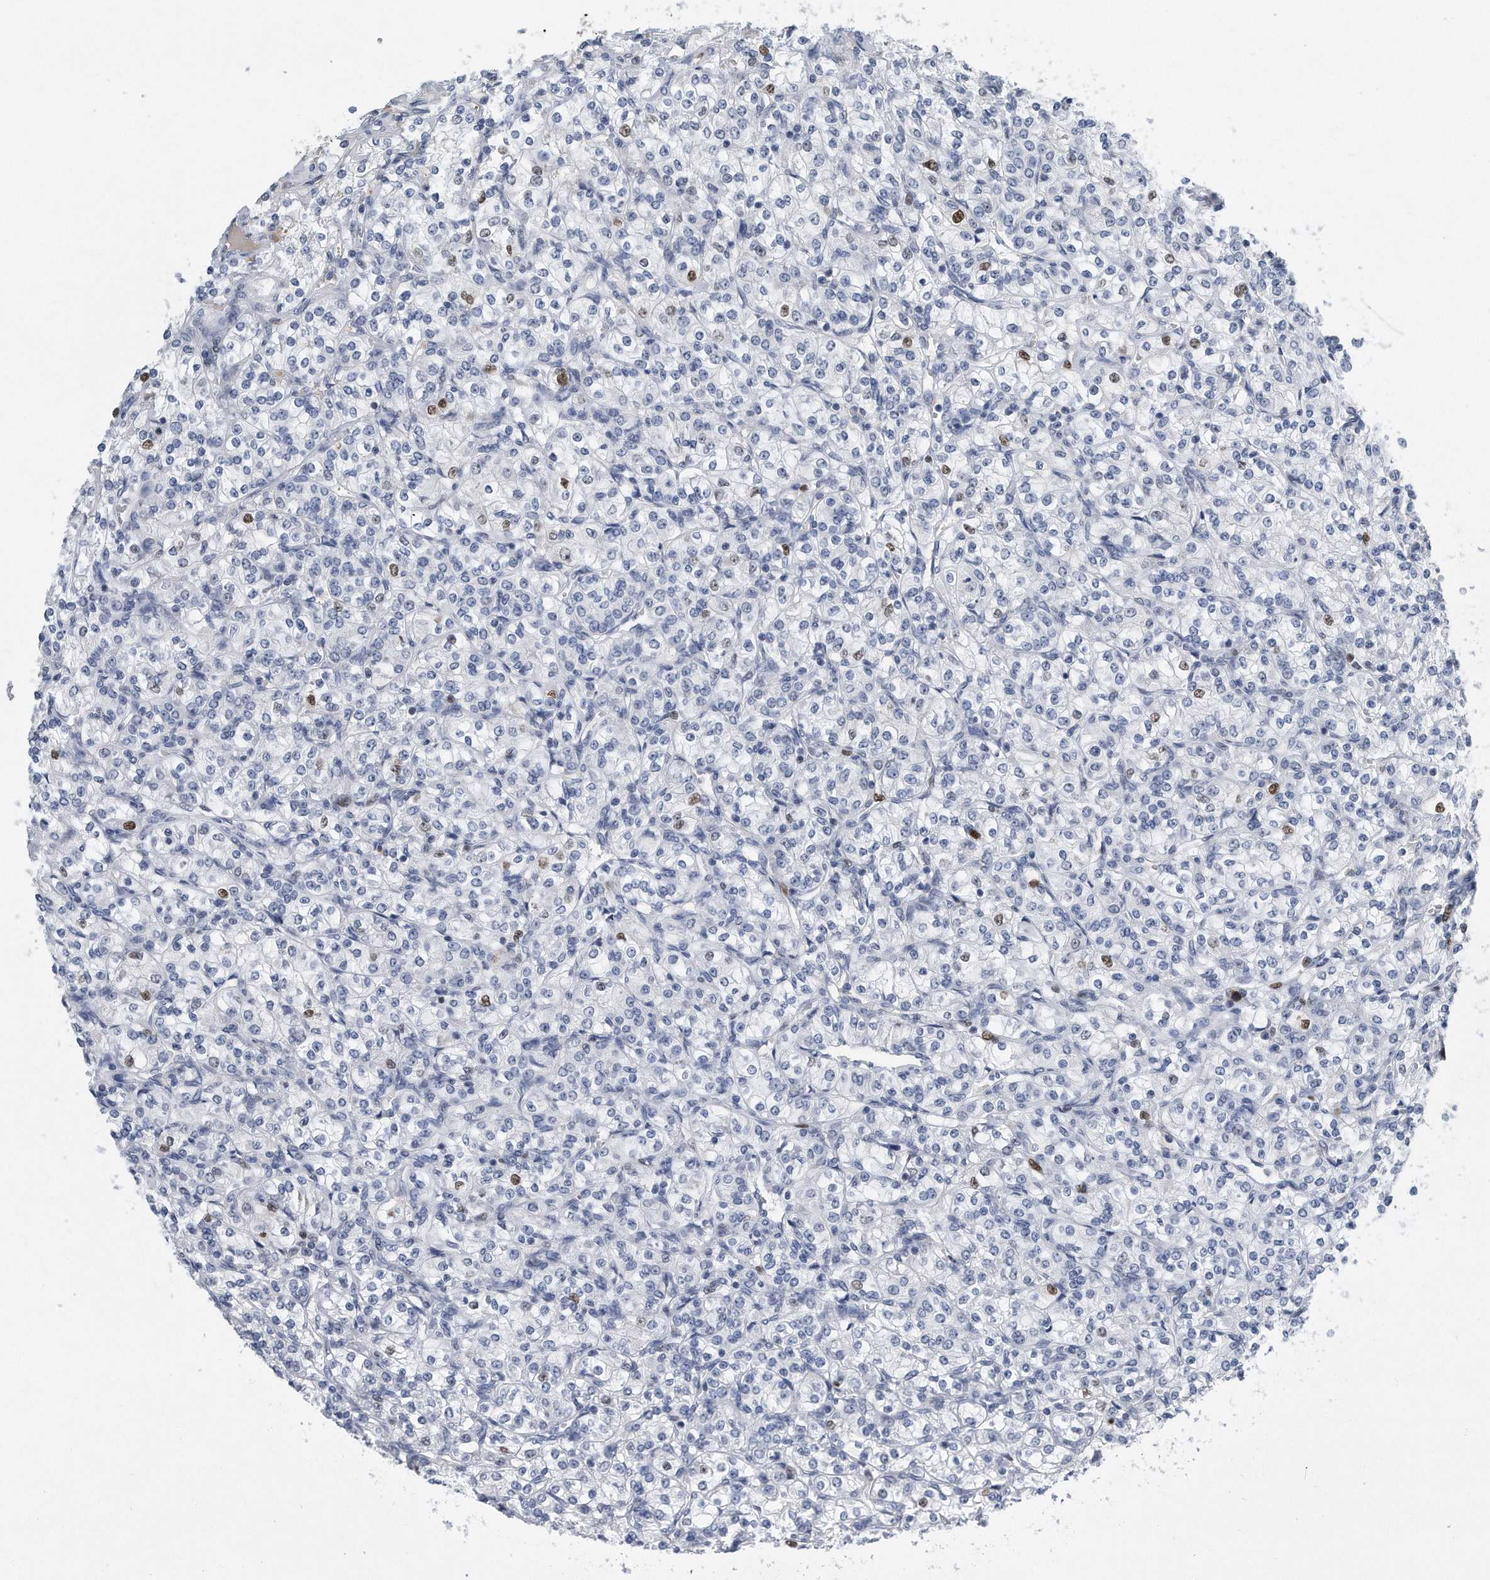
{"staining": {"intensity": "moderate", "quantity": "<25%", "location": "nuclear"}, "tissue": "renal cancer", "cell_type": "Tumor cells", "image_type": "cancer", "snomed": [{"axis": "morphology", "description": "Adenocarcinoma, NOS"}, {"axis": "topography", "description": "Kidney"}], "caption": "IHC staining of renal cancer, which reveals low levels of moderate nuclear expression in approximately <25% of tumor cells indicating moderate nuclear protein expression. The staining was performed using DAB (3,3'-diaminobenzidine) (brown) for protein detection and nuclei were counterstained in hematoxylin (blue).", "gene": "PCNA", "patient": {"sex": "male", "age": 77}}